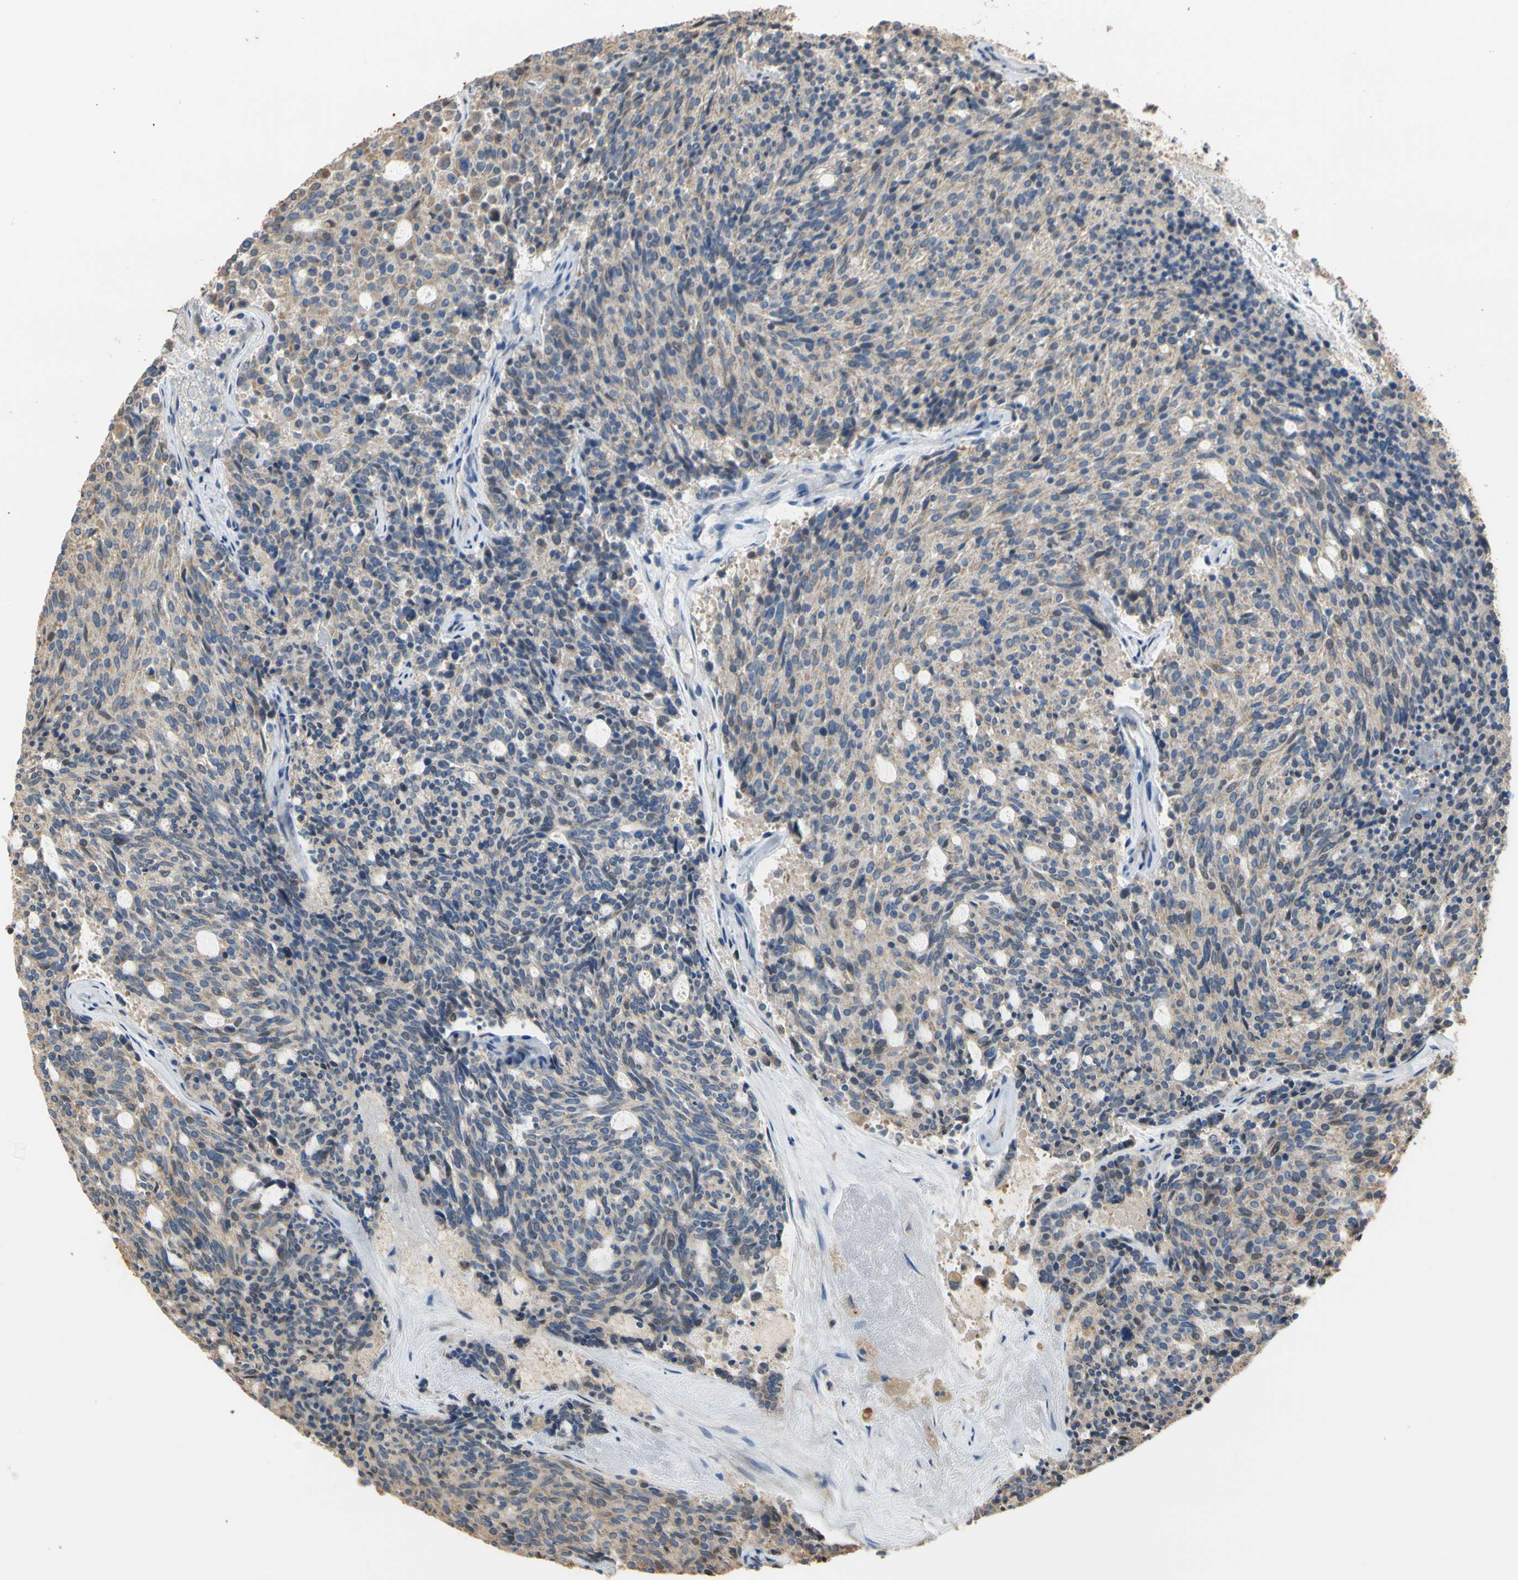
{"staining": {"intensity": "moderate", "quantity": ">75%", "location": "cytoplasmic/membranous"}, "tissue": "carcinoid", "cell_type": "Tumor cells", "image_type": "cancer", "snomed": [{"axis": "morphology", "description": "Carcinoid, malignant, NOS"}, {"axis": "topography", "description": "Pancreas"}], "caption": "Protein staining by immunohistochemistry (IHC) displays moderate cytoplasmic/membranous expression in about >75% of tumor cells in carcinoid (malignant).", "gene": "ALDH1A2", "patient": {"sex": "female", "age": 54}}